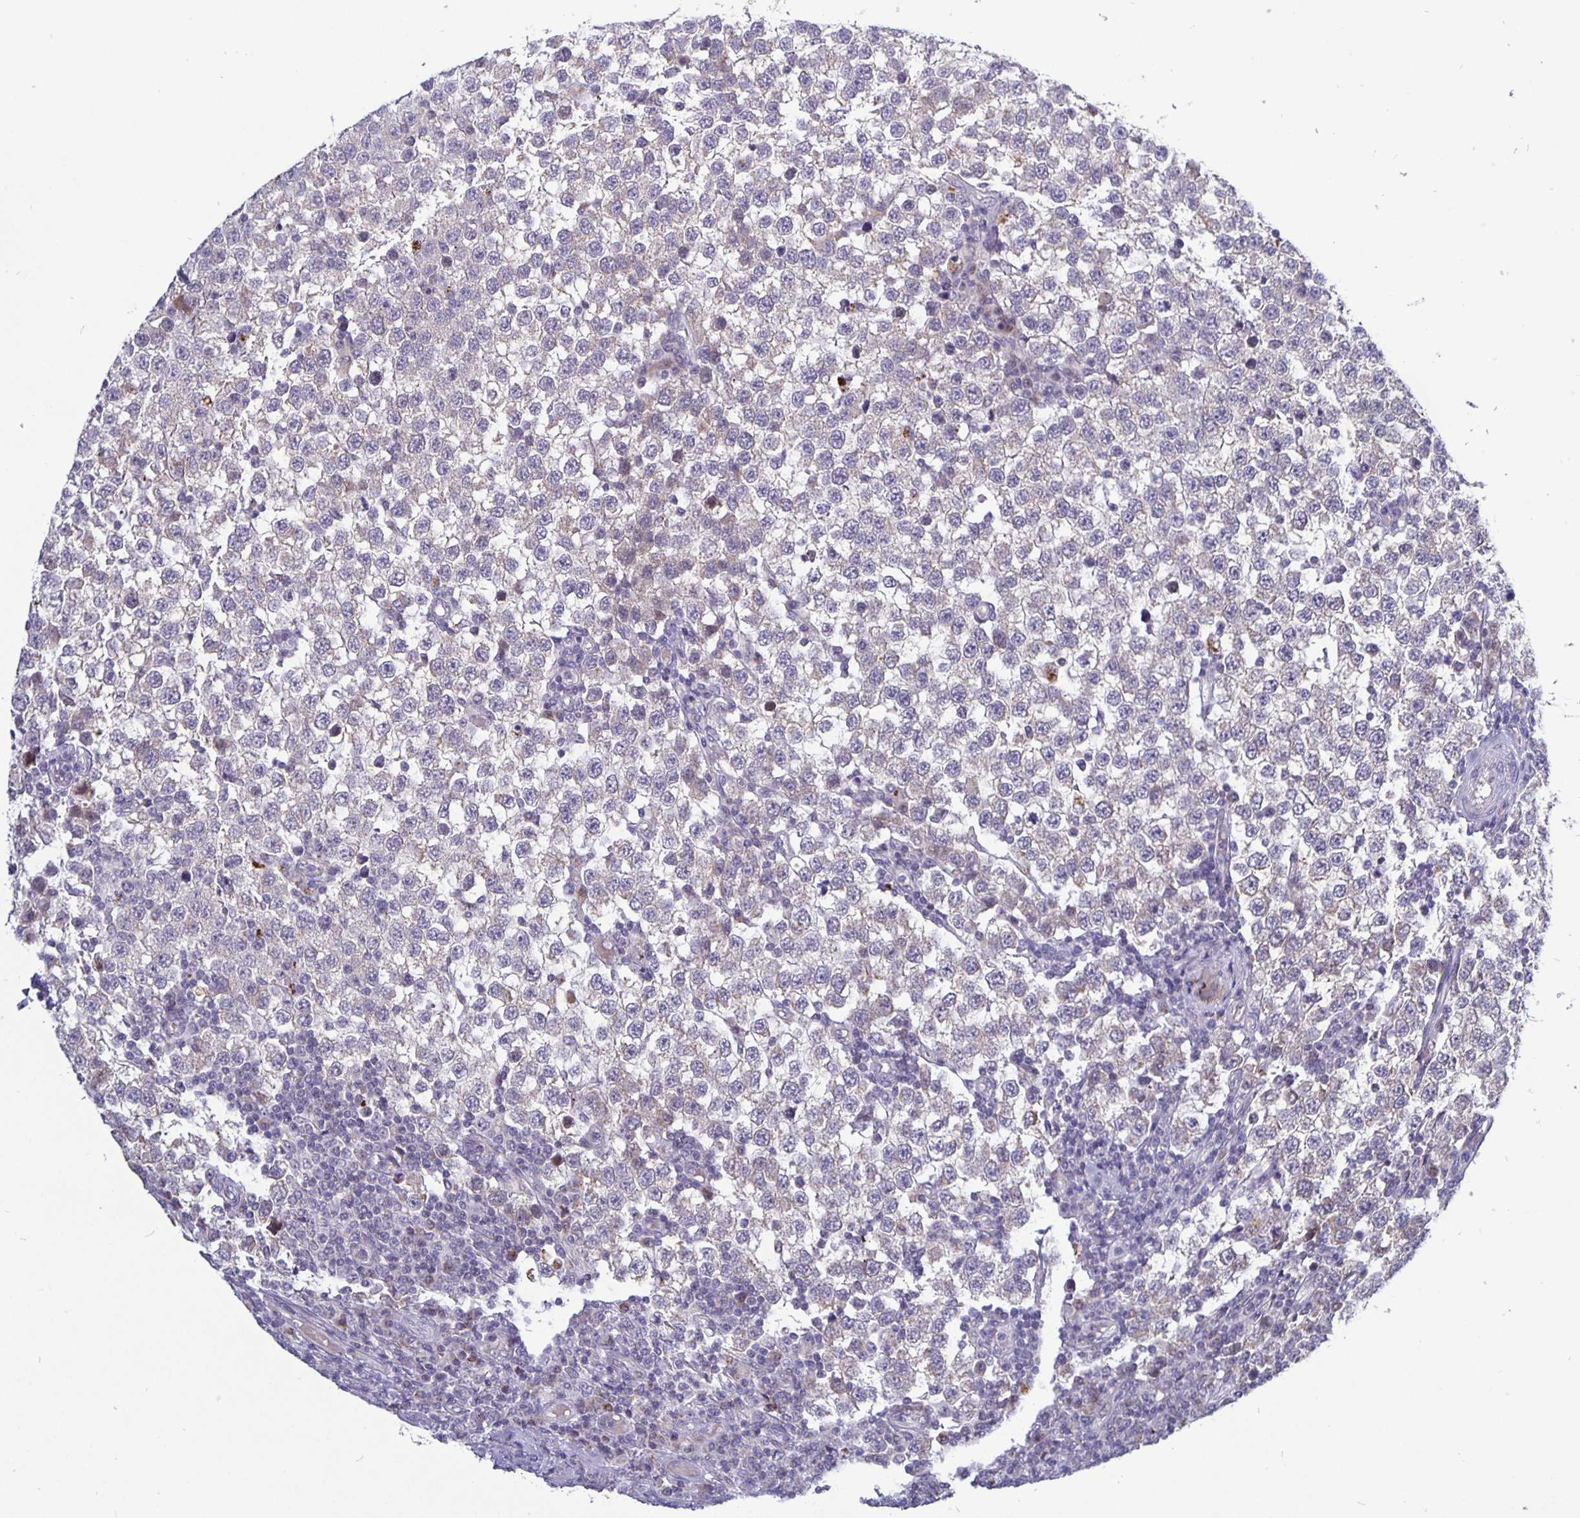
{"staining": {"intensity": "negative", "quantity": "none", "location": "none"}, "tissue": "testis cancer", "cell_type": "Tumor cells", "image_type": "cancer", "snomed": [{"axis": "morphology", "description": "Seminoma, NOS"}, {"axis": "topography", "description": "Testis"}], "caption": "Photomicrograph shows no protein positivity in tumor cells of testis seminoma tissue. (Brightfield microscopy of DAB (3,3'-diaminobenzidine) immunohistochemistry (IHC) at high magnification).", "gene": "ERBB2", "patient": {"sex": "male", "age": 34}}